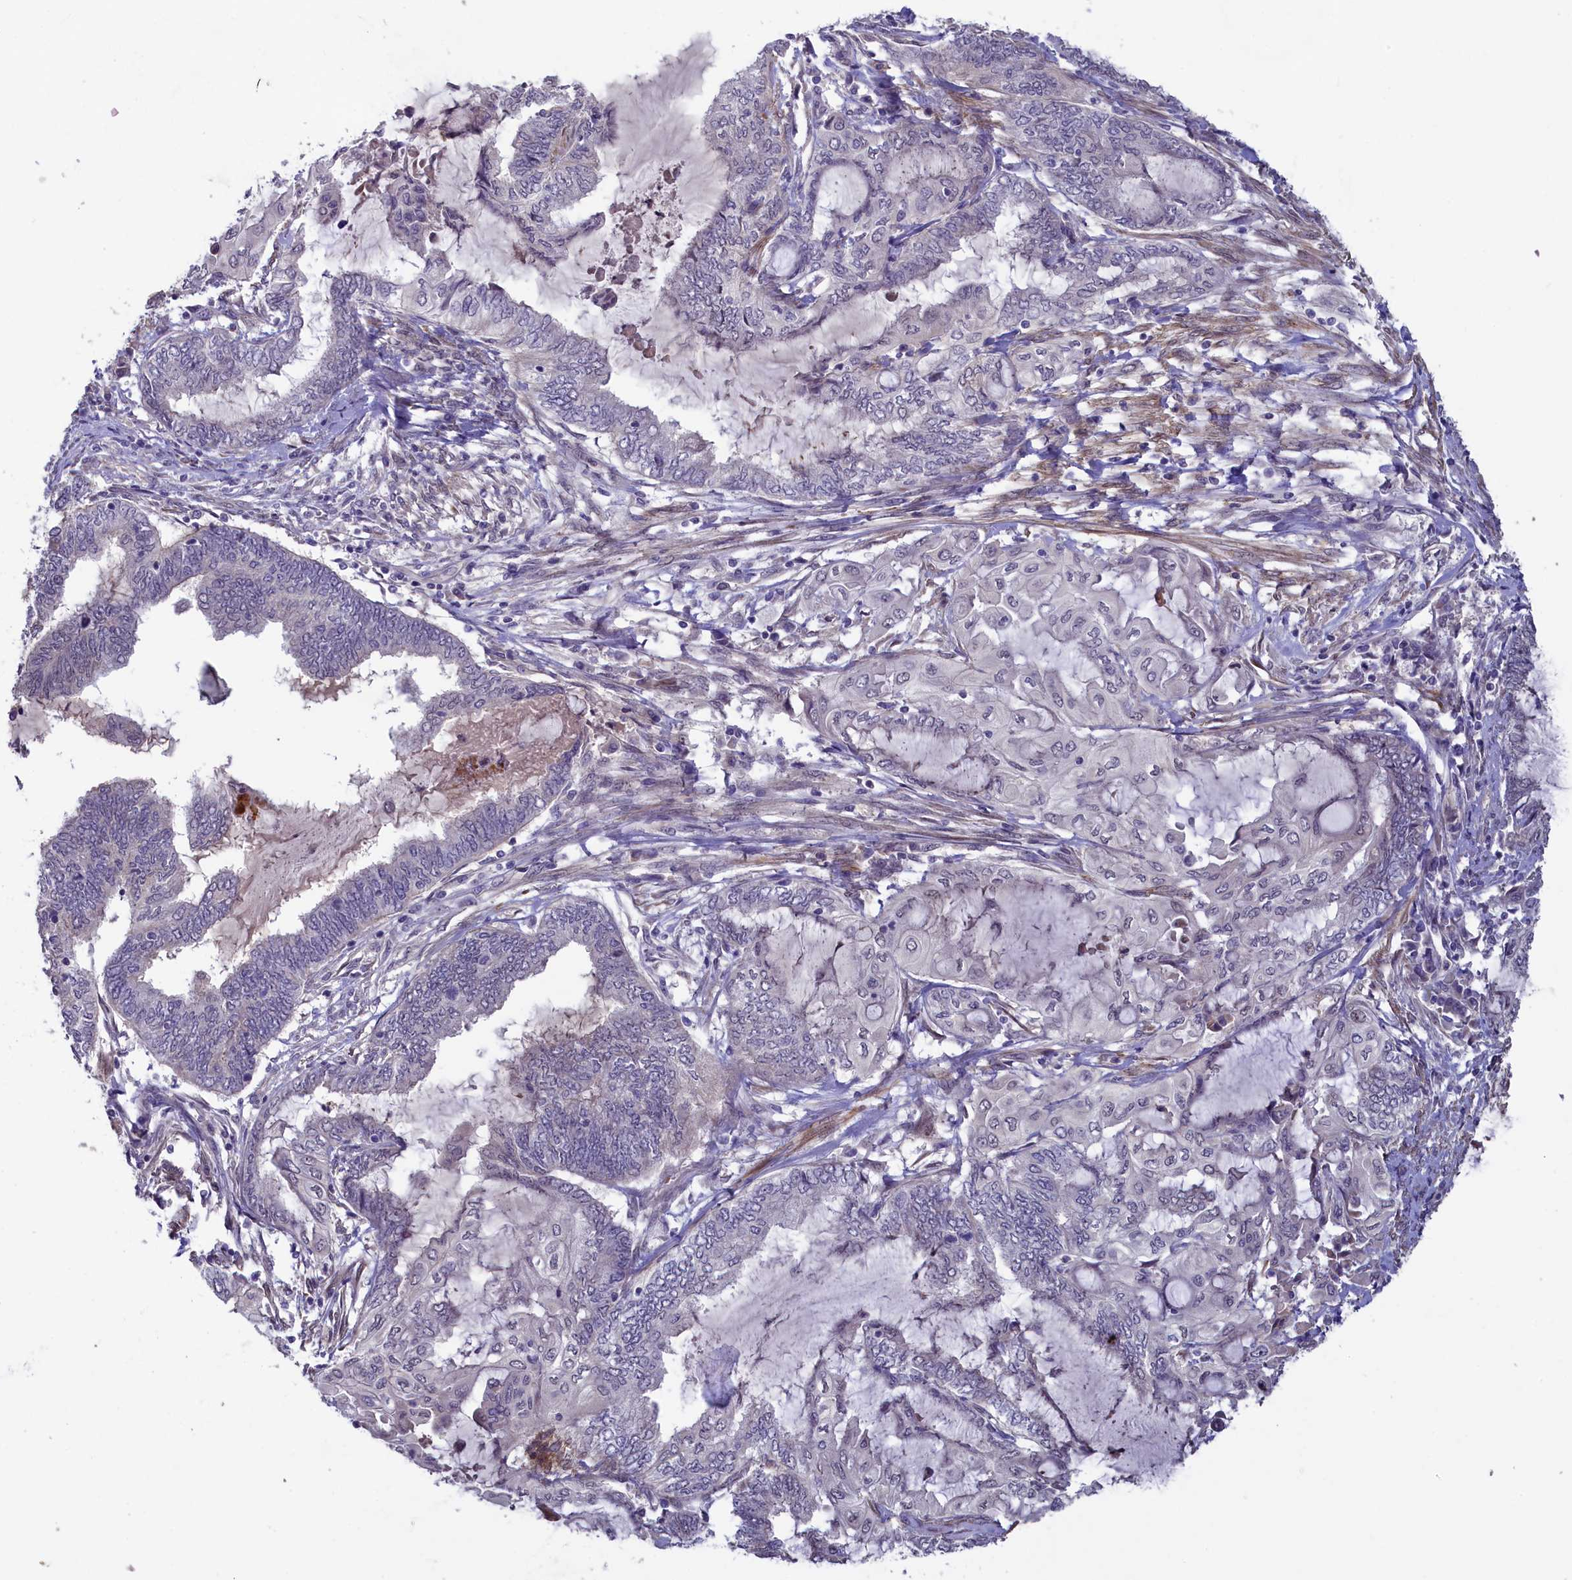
{"staining": {"intensity": "negative", "quantity": "none", "location": "none"}, "tissue": "endometrial cancer", "cell_type": "Tumor cells", "image_type": "cancer", "snomed": [{"axis": "morphology", "description": "Adenocarcinoma, NOS"}, {"axis": "topography", "description": "Uterus"}, {"axis": "topography", "description": "Endometrium"}], "caption": "DAB (3,3'-diaminobenzidine) immunohistochemical staining of human endometrial cancer displays no significant expression in tumor cells.", "gene": "MYO16", "patient": {"sex": "female", "age": 70}}